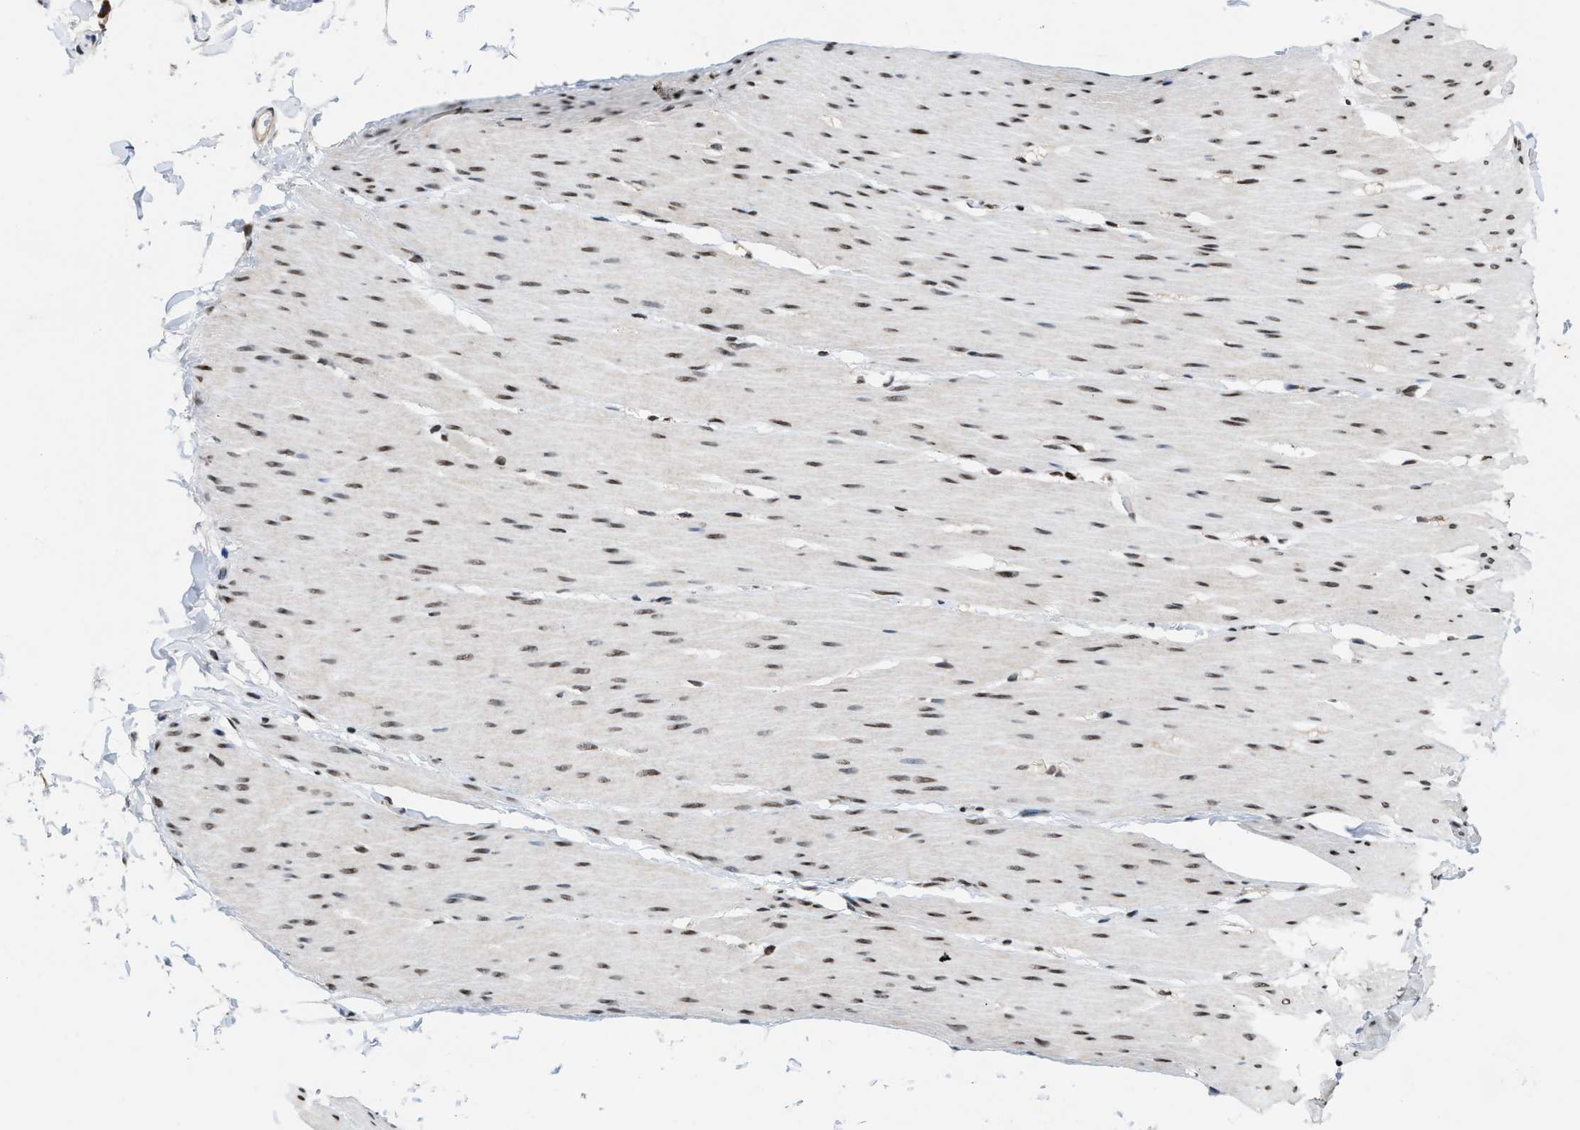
{"staining": {"intensity": "weak", "quantity": ">75%", "location": "nuclear"}, "tissue": "smooth muscle", "cell_type": "Smooth muscle cells", "image_type": "normal", "snomed": [{"axis": "morphology", "description": "Normal tissue, NOS"}, {"axis": "topography", "description": "Smooth muscle"}, {"axis": "topography", "description": "Colon"}], "caption": "DAB (3,3'-diaminobenzidine) immunohistochemical staining of normal smooth muscle shows weak nuclear protein expression in about >75% of smooth muscle cells. (DAB (3,3'-diaminobenzidine) IHC with brightfield microscopy, high magnification).", "gene": "SAFB", "patient": {"sex": "male", "age": 67}}